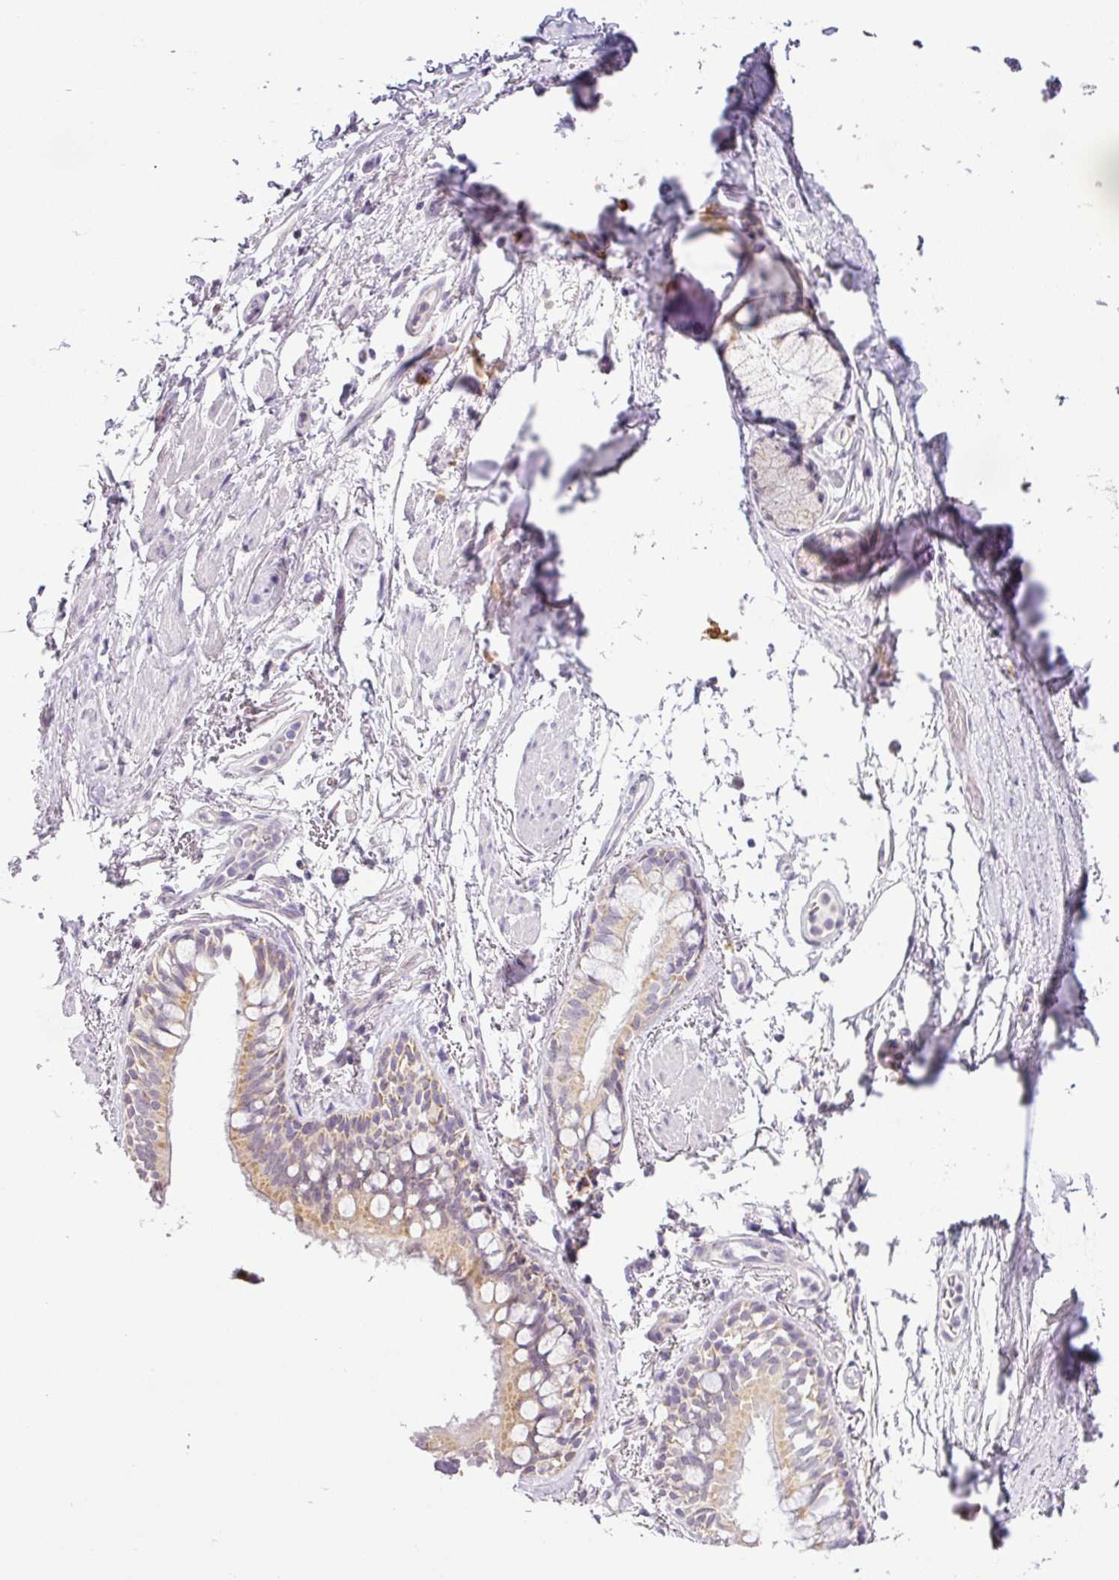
{"staining": {"intensity": "moderate", "quantity": "25%-75%", "location": "cytoplasmic/membranous"}, "tissue": "bronchus", "cell_type": "Respiratory epithelial cells", "image_type": "normal", "snomed": [{"axis": "morphology", "description": "Normal tissue, NOS"}, {"axis": "topography", "description": "Bronchus"}], "caption": "About 25%-75% of respiratory epithelial cells in benign bronchus show moderate cytoplasmic/membranous protein positivity as visualized by brown immunohistochemical staining.", "gene": "HMCN2", "patient": {"sex": "male", "age": 70}}